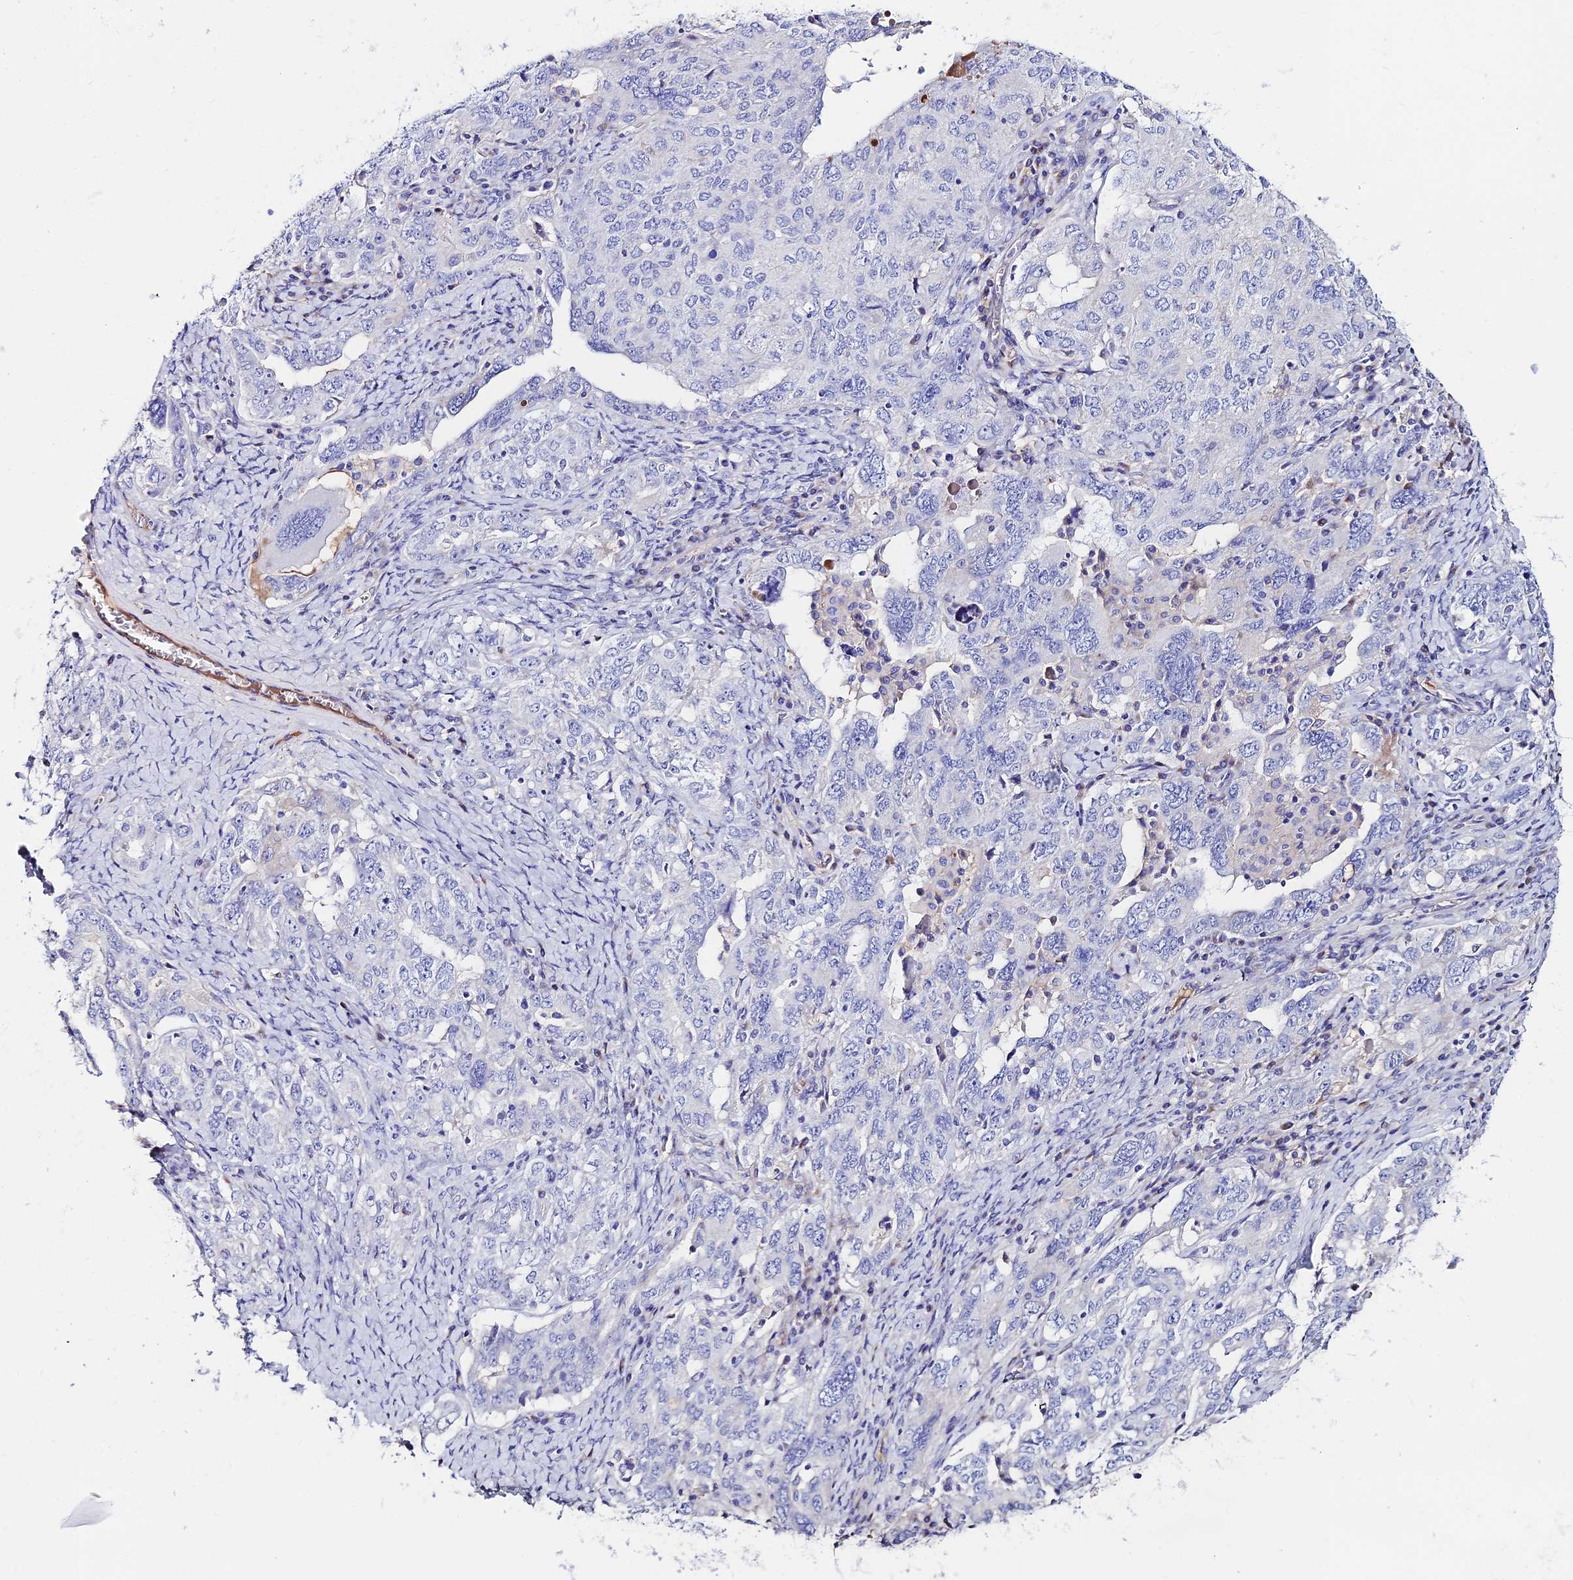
{"staining": {"intensity": "negative", "quantity": "none", "location": "none"}, "tissue": "ovarian cancer", "cell_type": "Tumor cells", "image_type": "cancer", "snomed": [{"axis": "morphology", "description": "Carcinoma, endometroid"}, {"axis": "topography", "description": "Ovary"}], "caption": "Tumor cells are negative for brown protein staining in ovarian cancer (endometroid carcinoma). The staining is performed using DAB (3,3'-diaminobenzidine) brown chromogen with nuclei counter-stained in using hematoxylin.", "gene": "SLC25A16", "patient": {"sex": "female", "age": 62}}